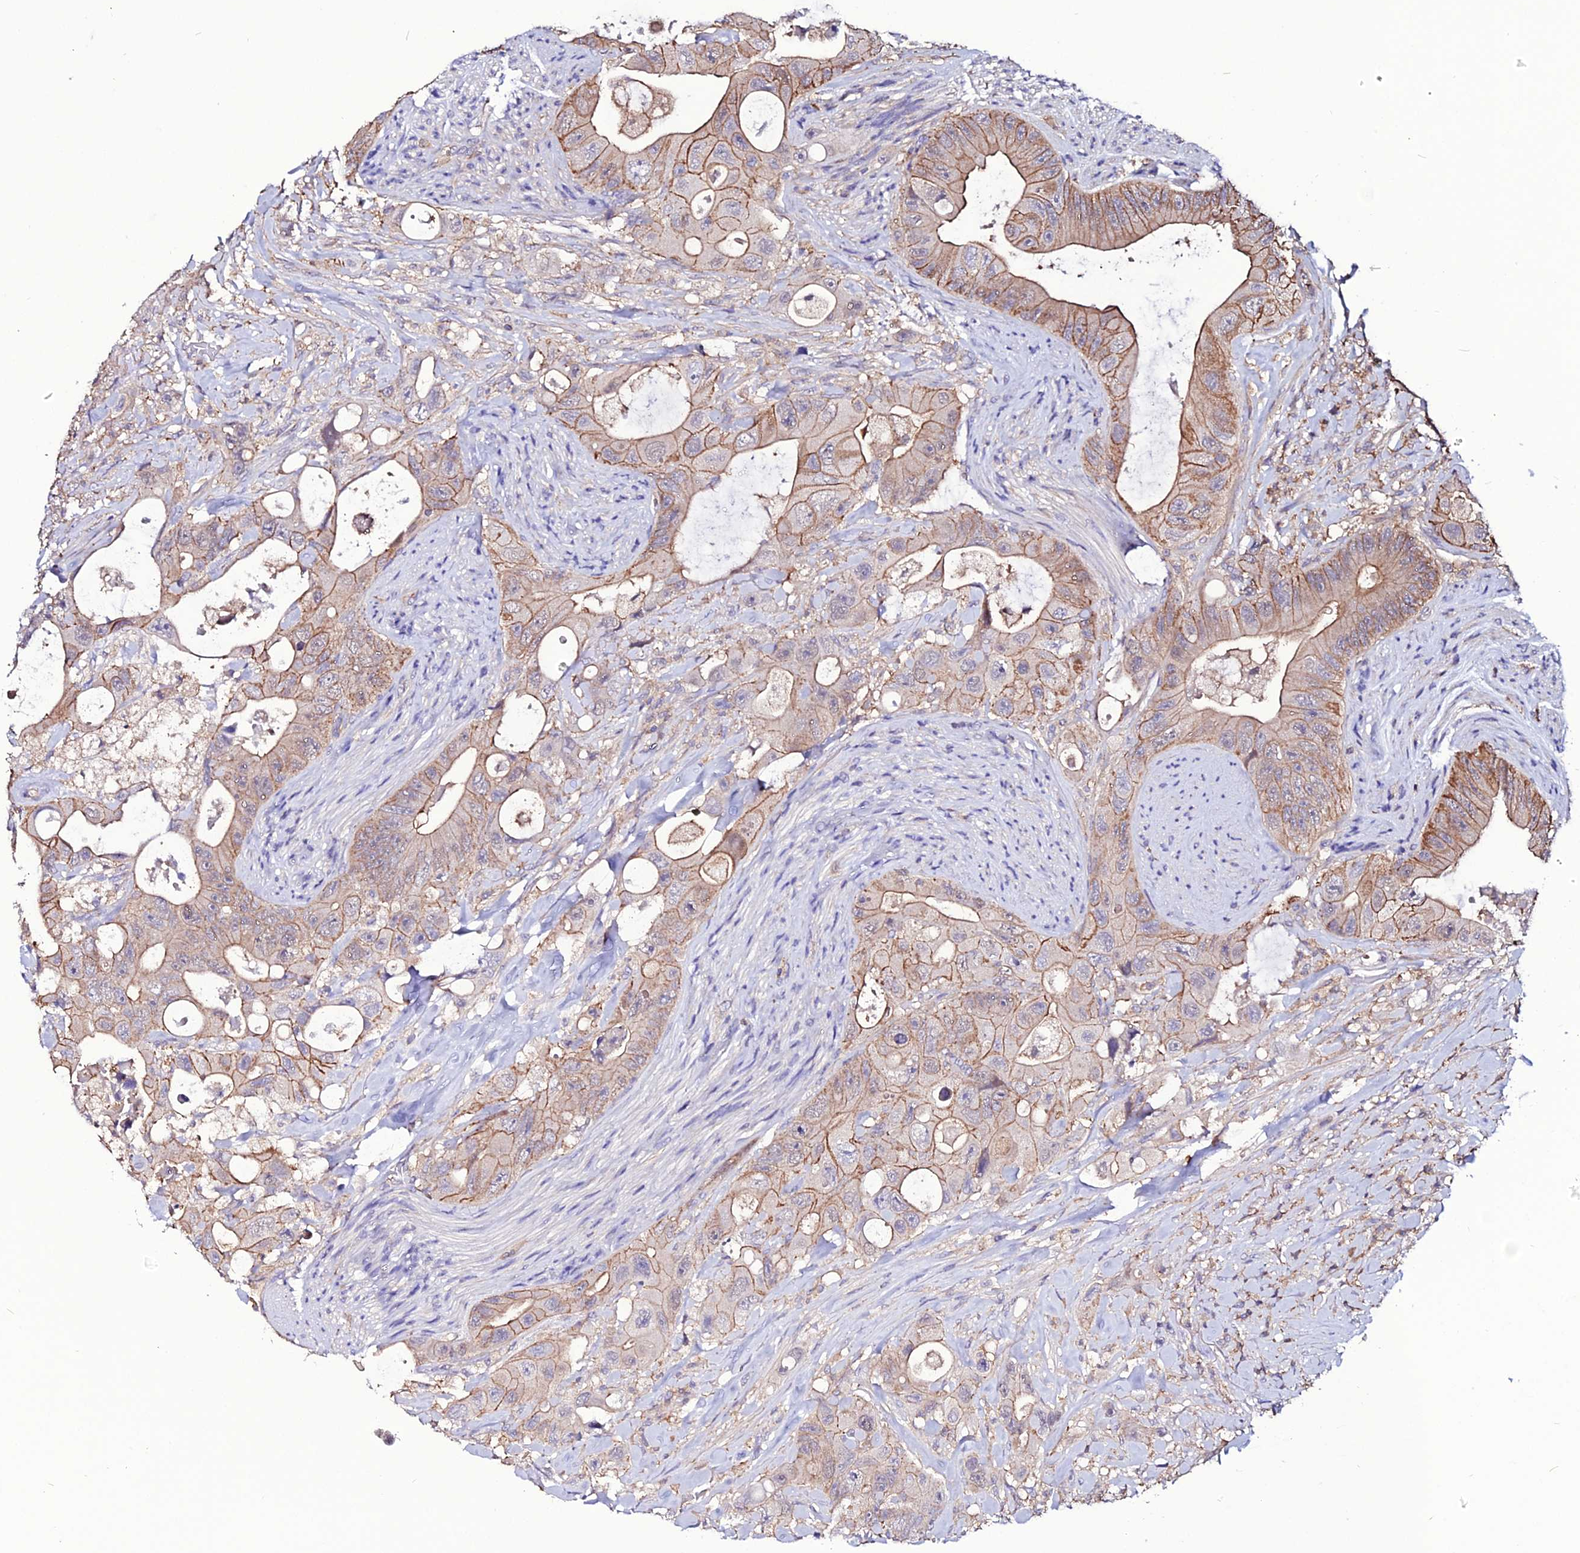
{"staining": {"intensity": "moderate", "quantity": "25%-75%", "location": "cytoplasmic/membranous"}, "tissue": "colorectal cancer", "cell_type": "Tumor cells", "image_type": "cancer", "snomed": [{"axis": "morphology", "description": "Adenocarcinoma, NOS"}, {"axis": "topography", "description": "Colon"}], "caption": "Brown immunohistochemical staining in human colorectal adenocarcinoma demonstrates moderate cytoplasmic/membranous expression in about 25%-75% of tumor cells.", "gene": "USP17L15", "patient": {"sex": "female", "age": 46}}